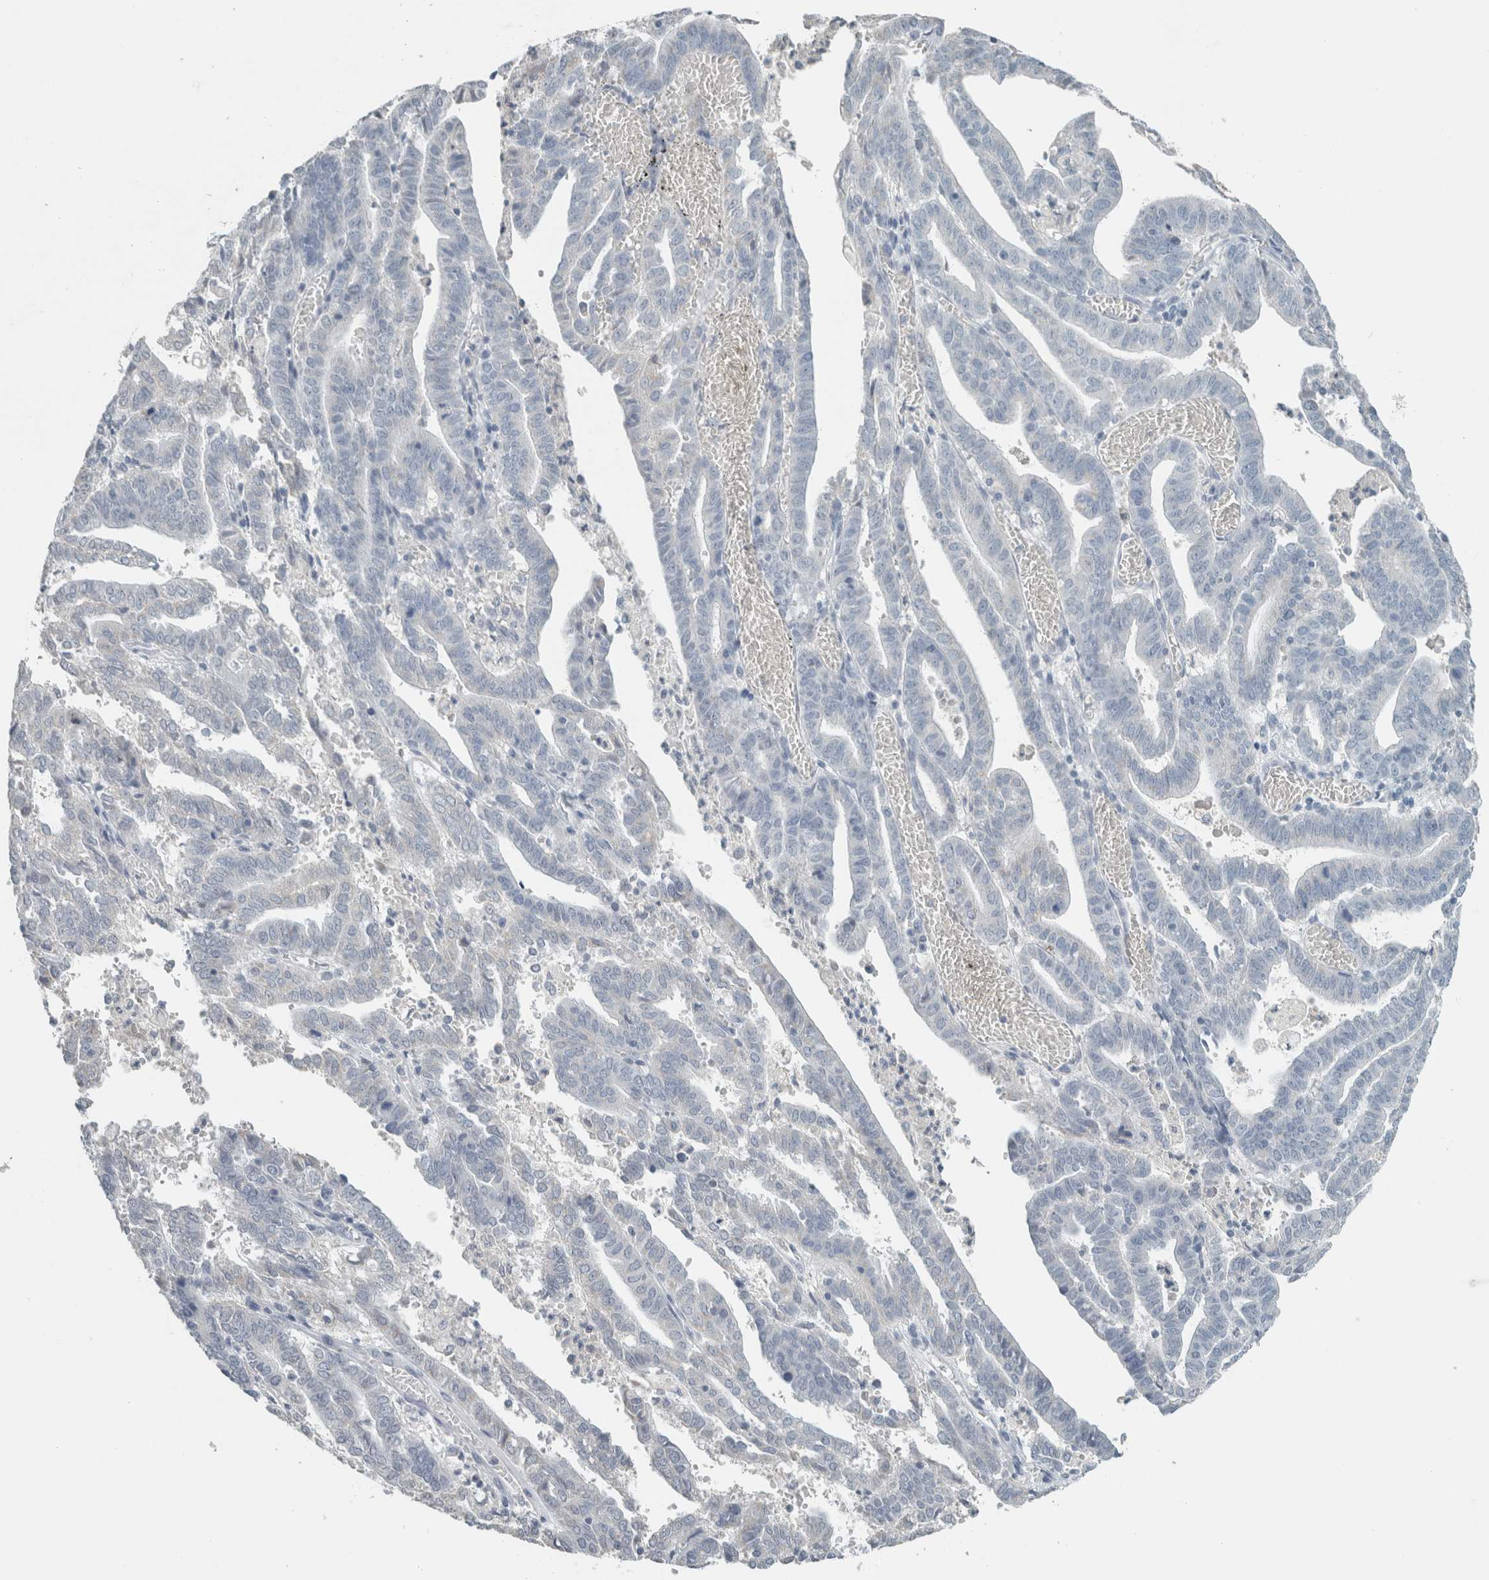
{"staining": {"intensity": "negative", "quantity": "none", "location": "none"}, "tissue": "endometrial cancer", "cell_type": "Tumor cells", "image_type": "cancer", "snomed": [{"axis": "morphology", "description": "Adenocarcinoma, NOS"}, {"axis": "topography", "description": "Uterus"}], "caption": "Tumor cells are negative for protein expression in human endometrial cancer.", "gene": "CRAT", "patient": {"sex": "female", "age": 83}}